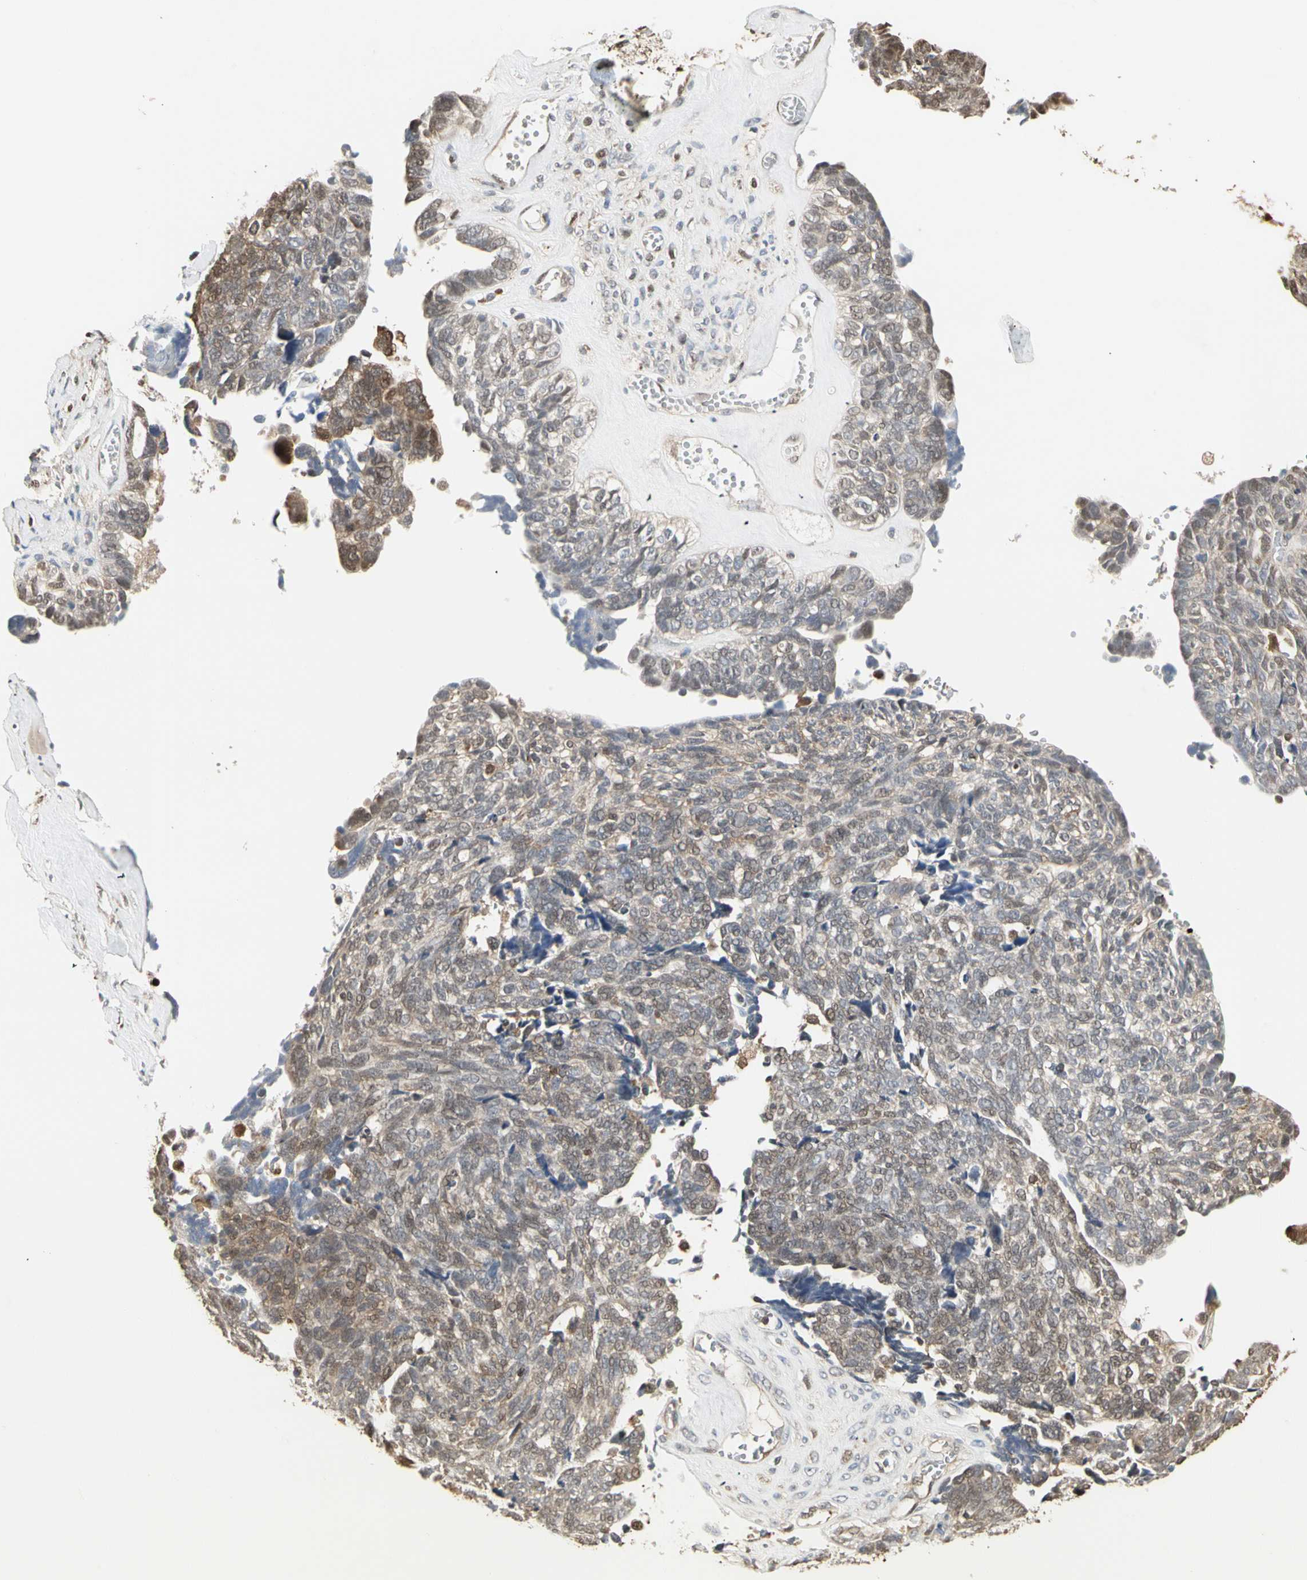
{"staining": {"intensity": "weak", "quantity": ">75%", "location": "cytoplasmic/membranous,nuclear"}, "tissue": "ovarian cancer", "cell_type": "Tumor cells", "image_type": "cancer", "snomed": [{"axis": "morphology", "description": "Cystadenocarcinoma, serous, NOS"}, {"axis": "topography", "description": "Ovary"}], "caption": "Immunohistochemistry histopathology image of ovarian cancer stained for a protein (brown), which displays low levels of weak cytoplasmic/membranous and nuclear positivity in approximately >75% of tumor cells.", "gene": "DRG2", "patient": {"sex": "female", "age": 79}}